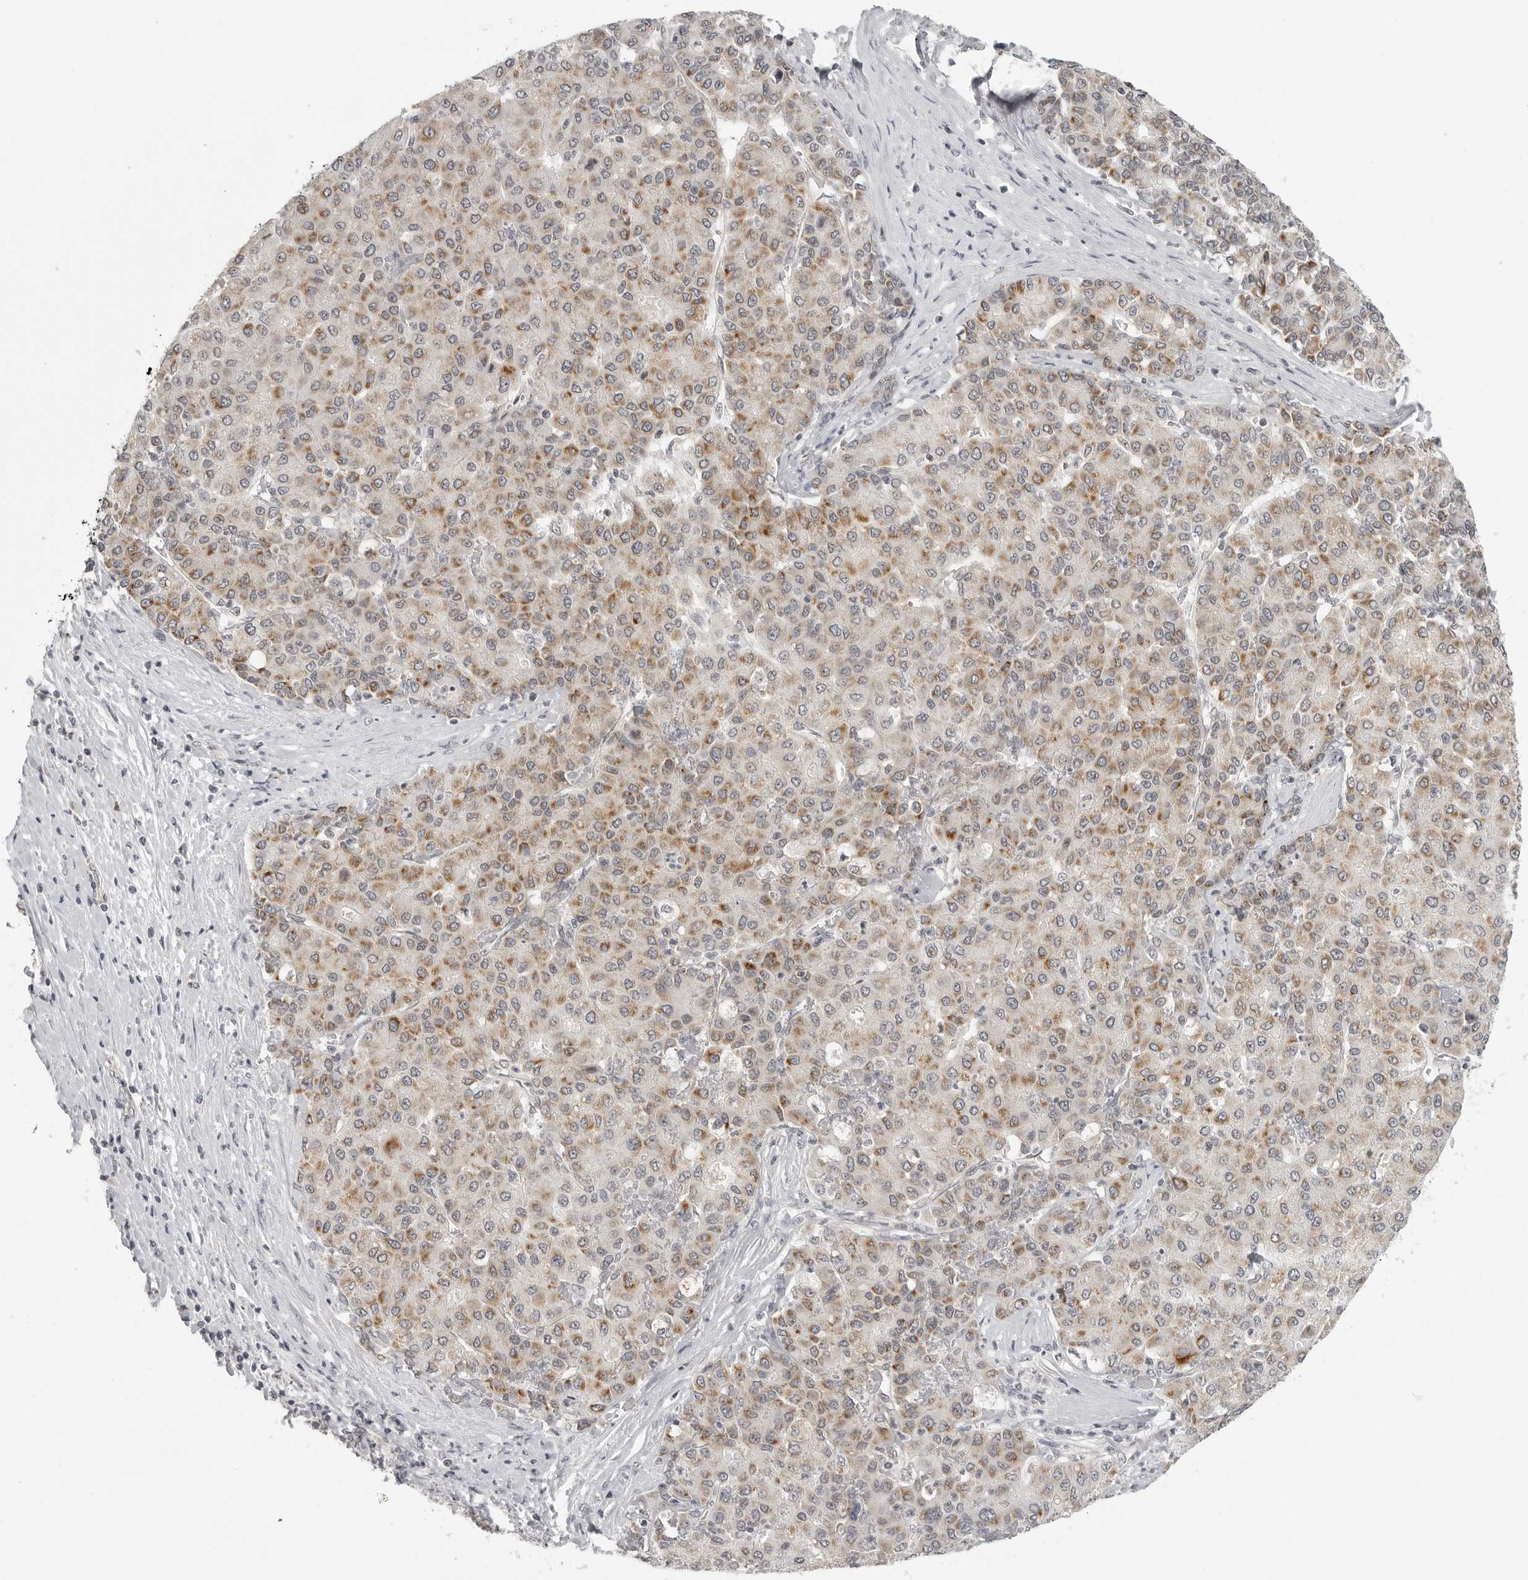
{"staining": {"intensity": "moderate", "quantity": ">75%", "location": "cytoplasmic/membranous"}, "tissue": "liver cancer", "cell_type": "Tumor cells", "image_type": "cancer", "snomed": [{"axis": "morphology", "description": "Carcinoma, Hepatocellular, NOS"}, {"axis": "topography", "description": "Liver"}], "caption": "Immunohistochemical staining of hepatocellular carcinoma (liver) exhibits medium levels of moderate cytoplasmic/membranous protein staining in about >75% of tumor cells. The protein of interest is stained brown, and the nuclei are stained in blue (DAB (3,3'-diaminobenzidine) IHC with brightfield microscopy, high magnification).", "gene": "TUT4", "patient": {"sex": "male", "age": 65}}